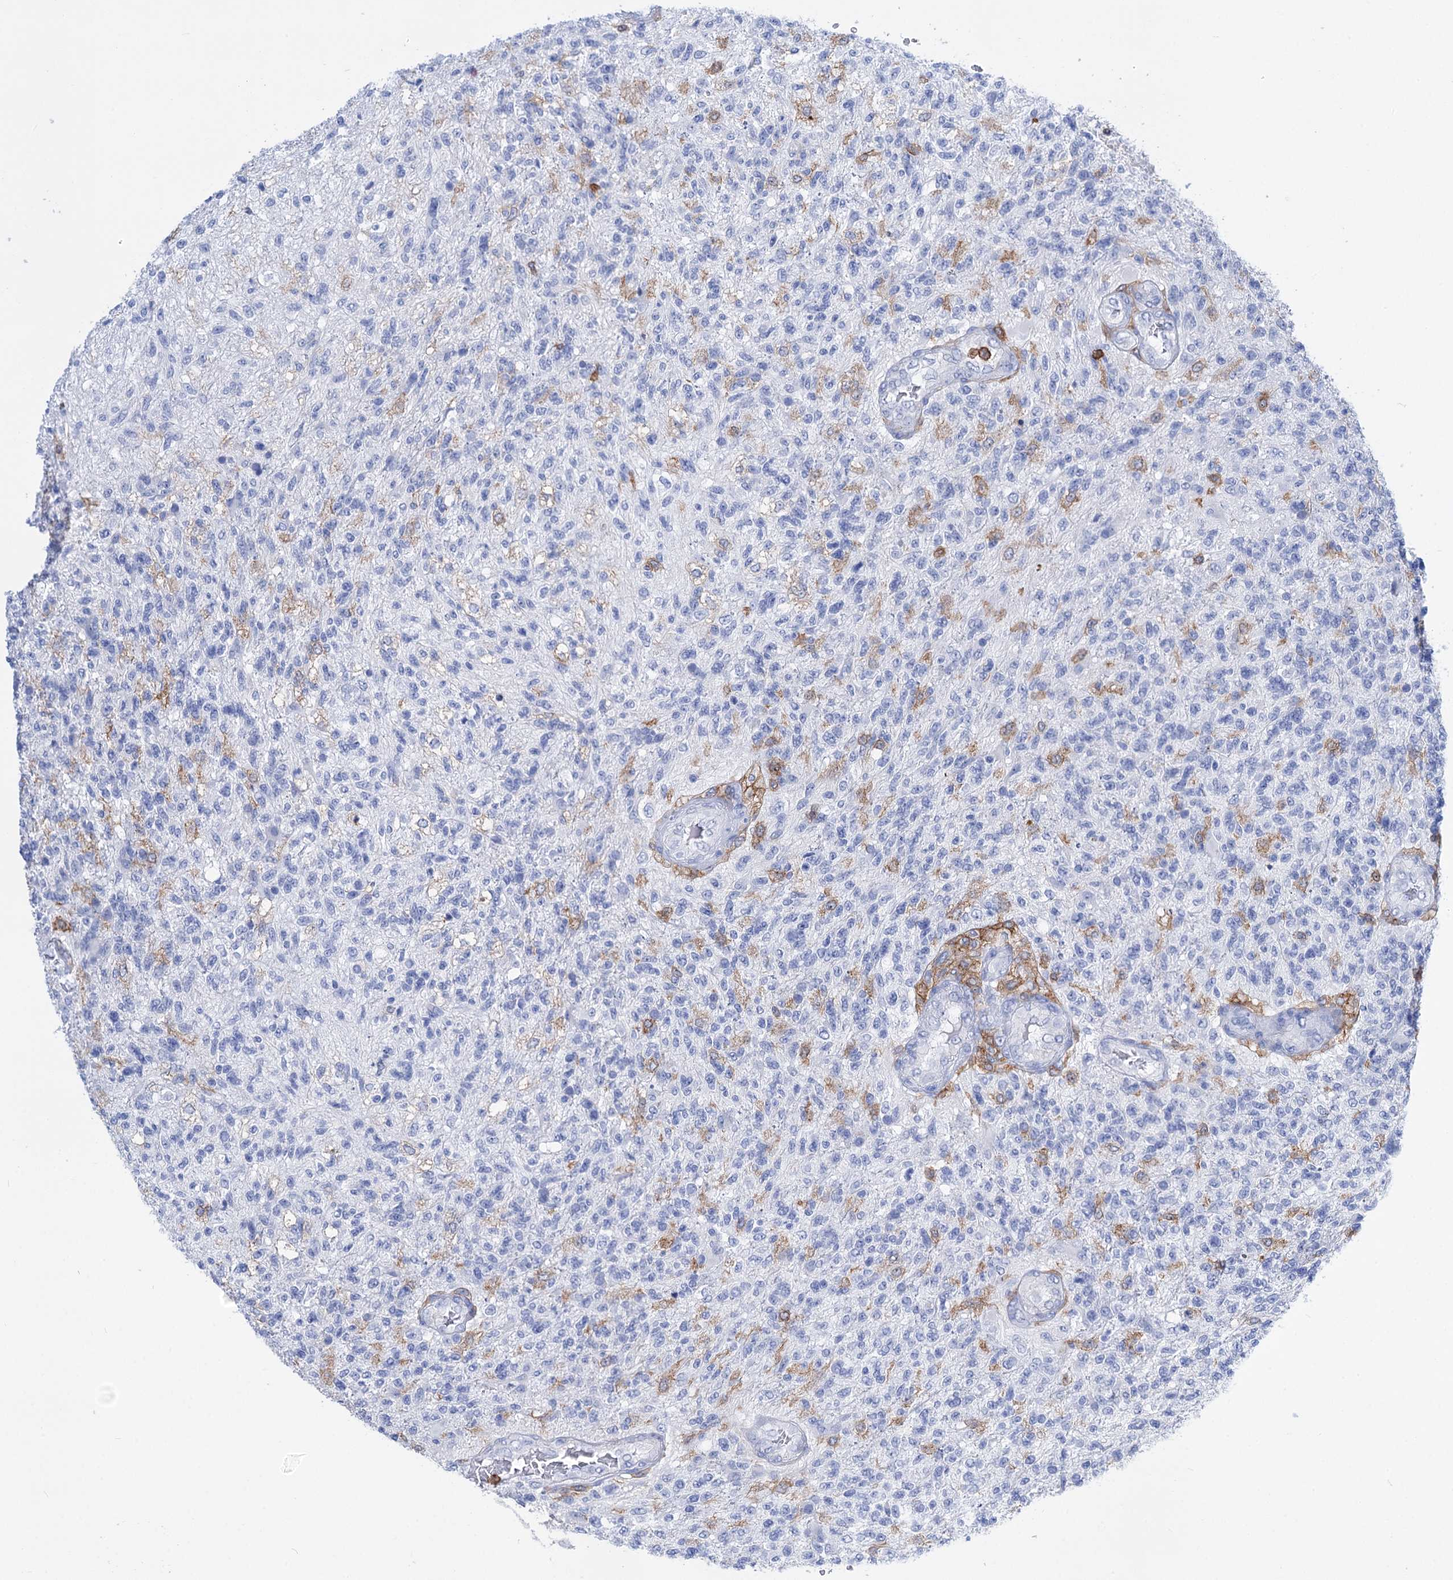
{"staining": {"intensity": "negative", "quantity": "none", "location": "none"}, "tissue": "glioma", "cell_type": "Tumor cells", "image_type": "cancer", "snomed": [{"axis": "morphology", "description": "Glioma, malignant, High grade"}, {"axis": "topography", "description": "Brain"}], "caption": "A photomicrograph of human malignant glioma (high-grade) is negative for staining in tumor cells.", "gene": "DEF6", "patient": {"sex": "male", "age": 56}}